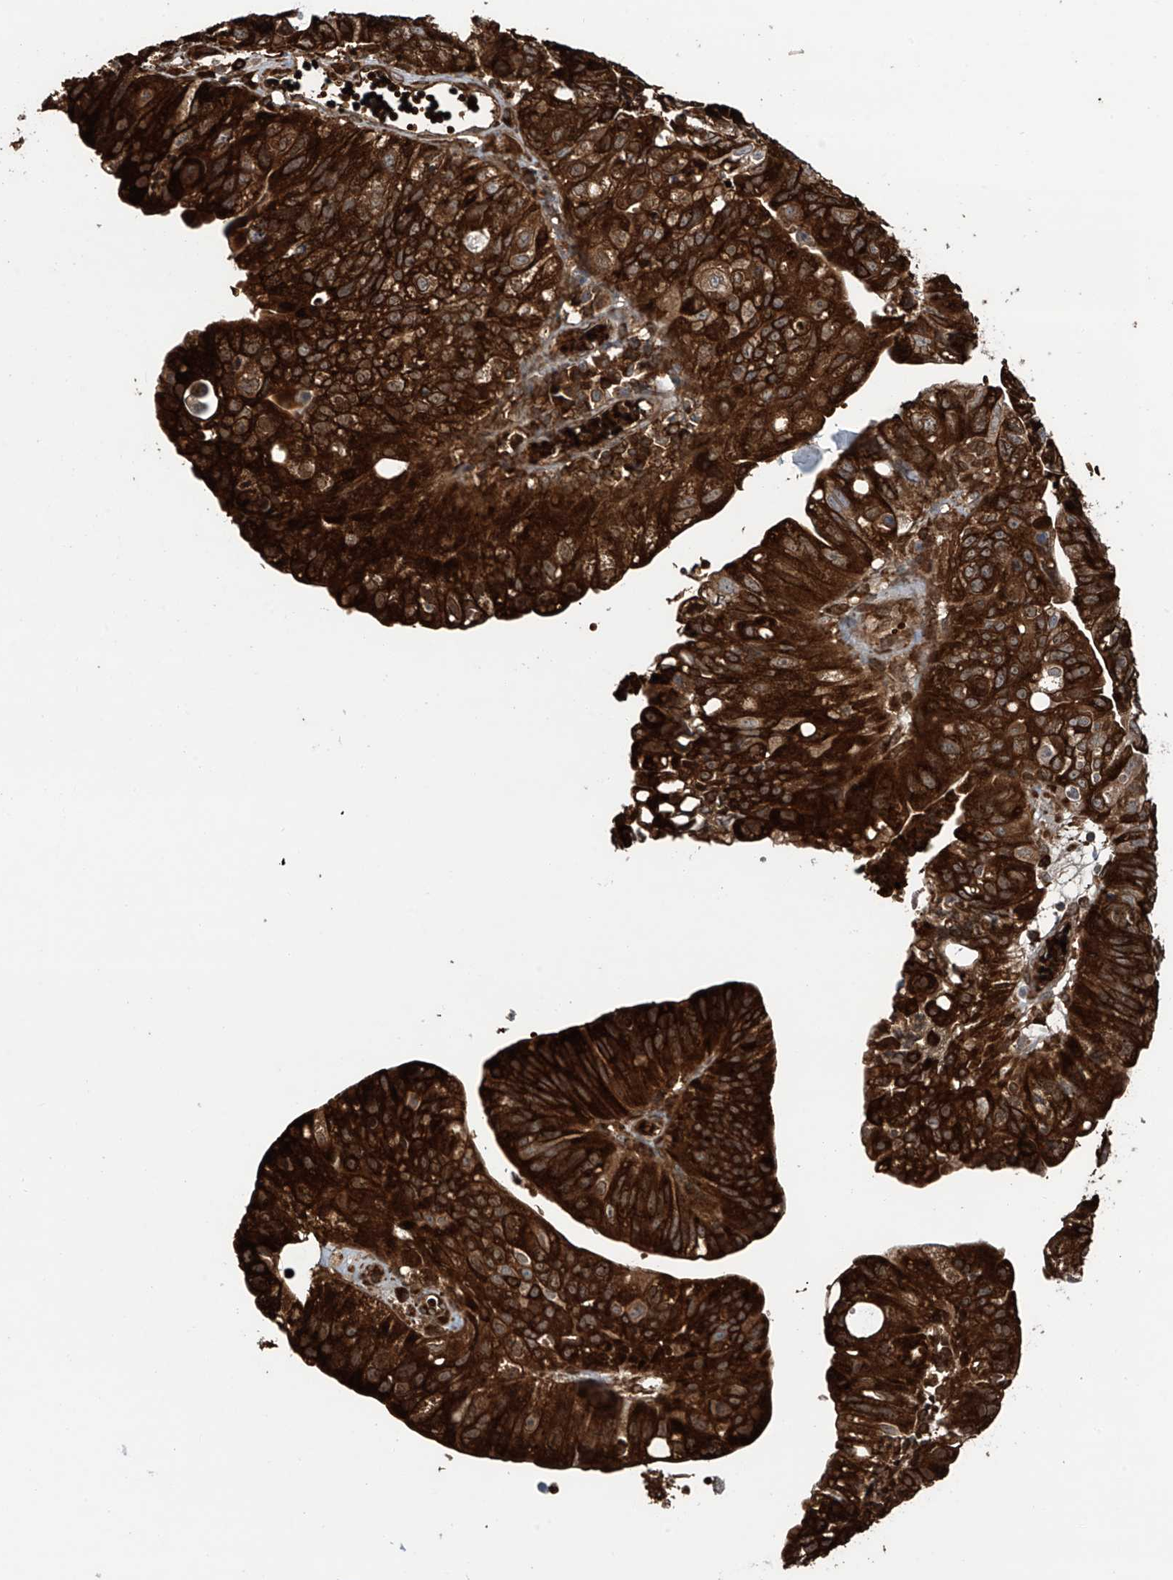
{"staining": {"intensity": "strong", "quantity": ">75%", "location": "cytoplasmic/membranous"}, "tissue": "stomach cancer", "cell_type": "Tumor cells", "image_type": "cancer", "snomed": [{"axis": "morphology", "description": "Adenocarcinoma, NOS"}, {"axis": "topography", "description": "Stomach"}], "caption": "Approximately >75% of tumor cells in stomach cancer demonstrate strong cytoplasmic/membranous protein positivity as visualized by brown immunohistochemical staining.", "gene": "ZDHHC9", "patient": {"sex": "male", "age": 59}}